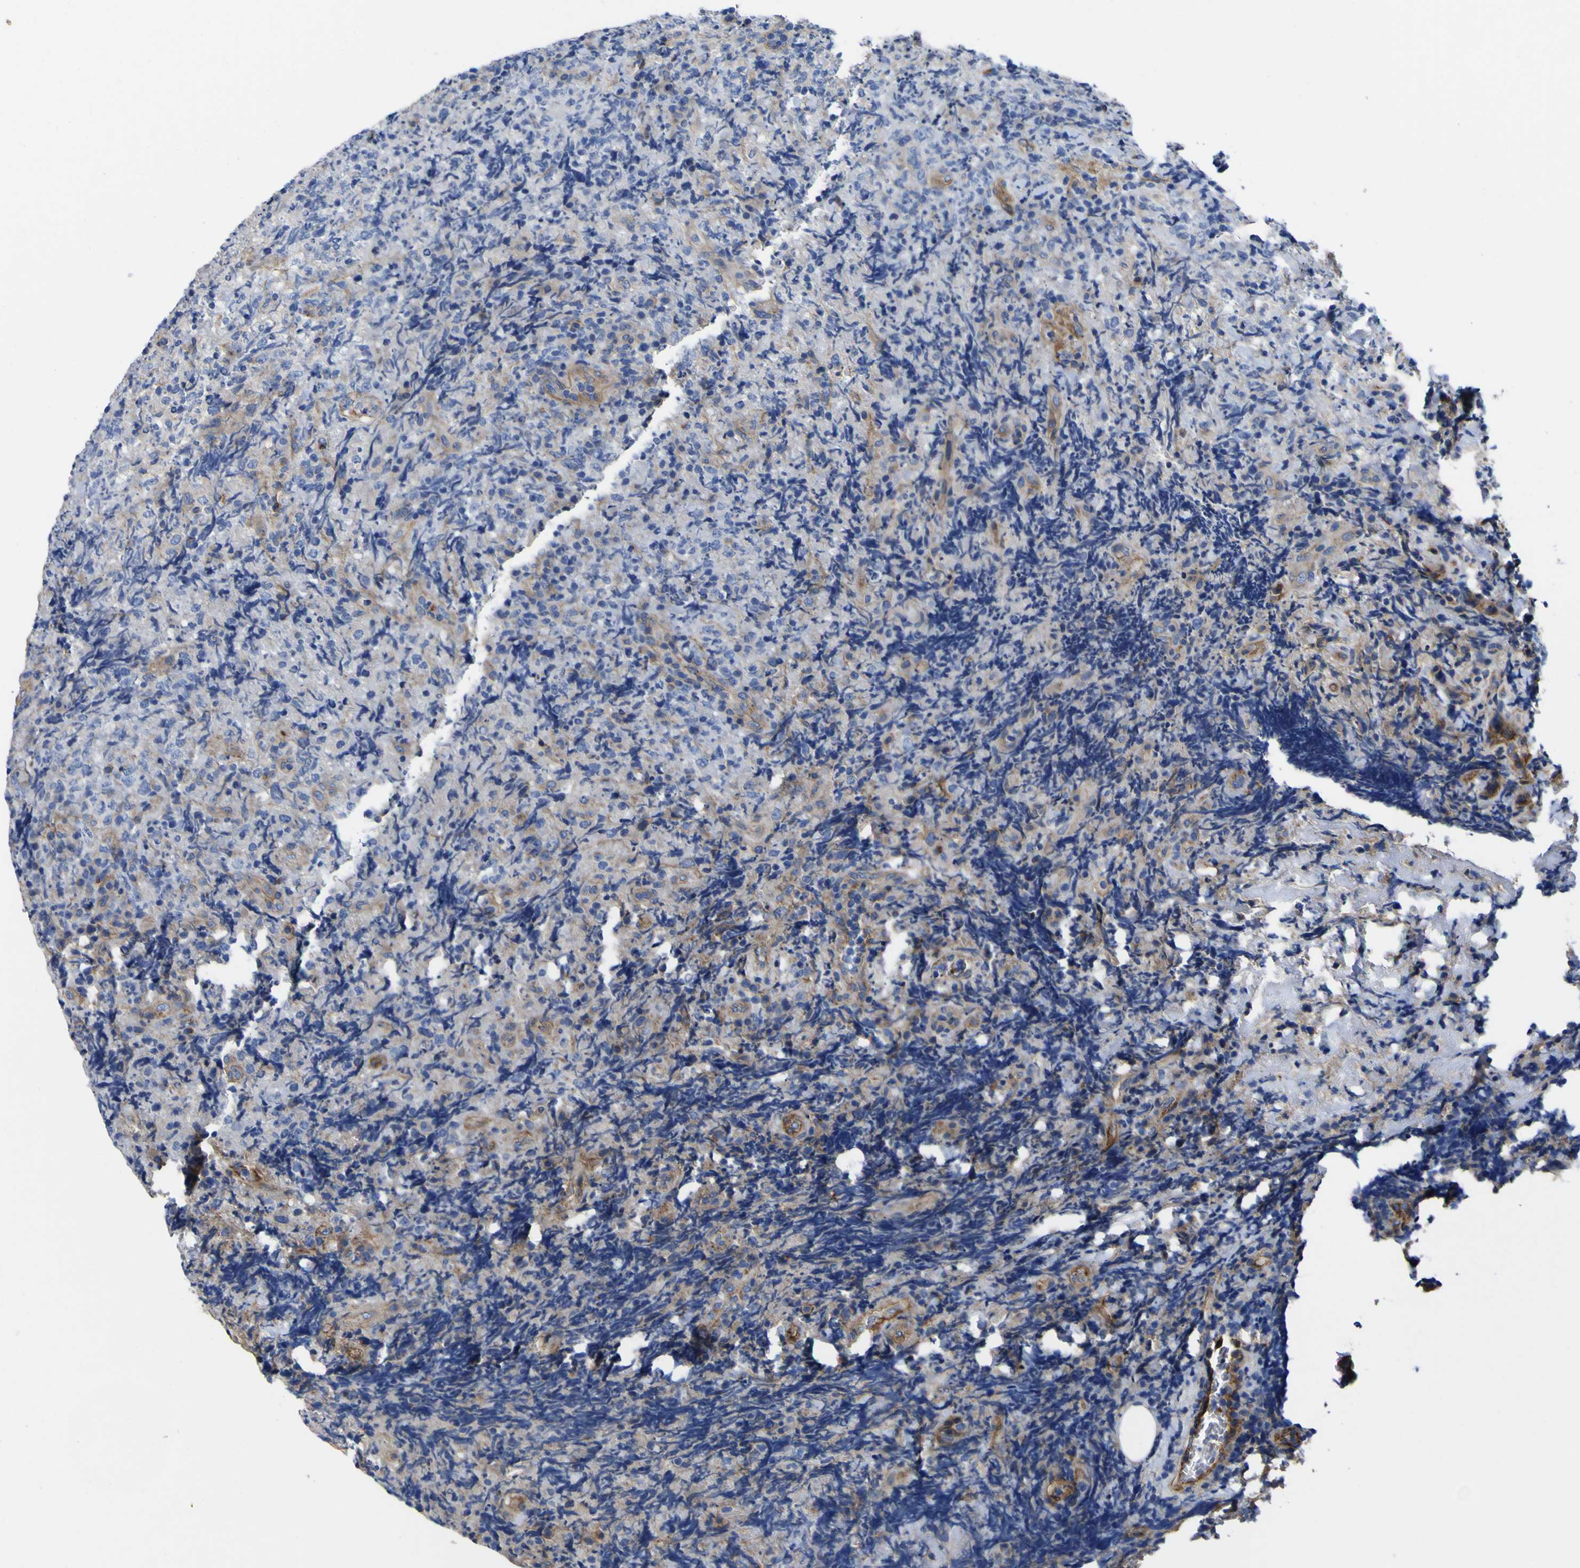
{"staining": {"intensity": "negative", "quantity": "none", "location": "none"}, "tissue": "lymphoma", "cell_type": "Tumor cells", "image_type": "cancer", "snomed": [{"axis": "morphology", "description": "Malignant lymphoma, non-Hodgkin's type, High grade"}, {"axis": "topography", "description": "Tonsil"}], "caption": "This is an immunohistochemistry (IHC) histopathology image of lymphoma. There is no staining in tumor cells.", "gene": "CD151", "patient": {"sex": "female", "age": 36}}